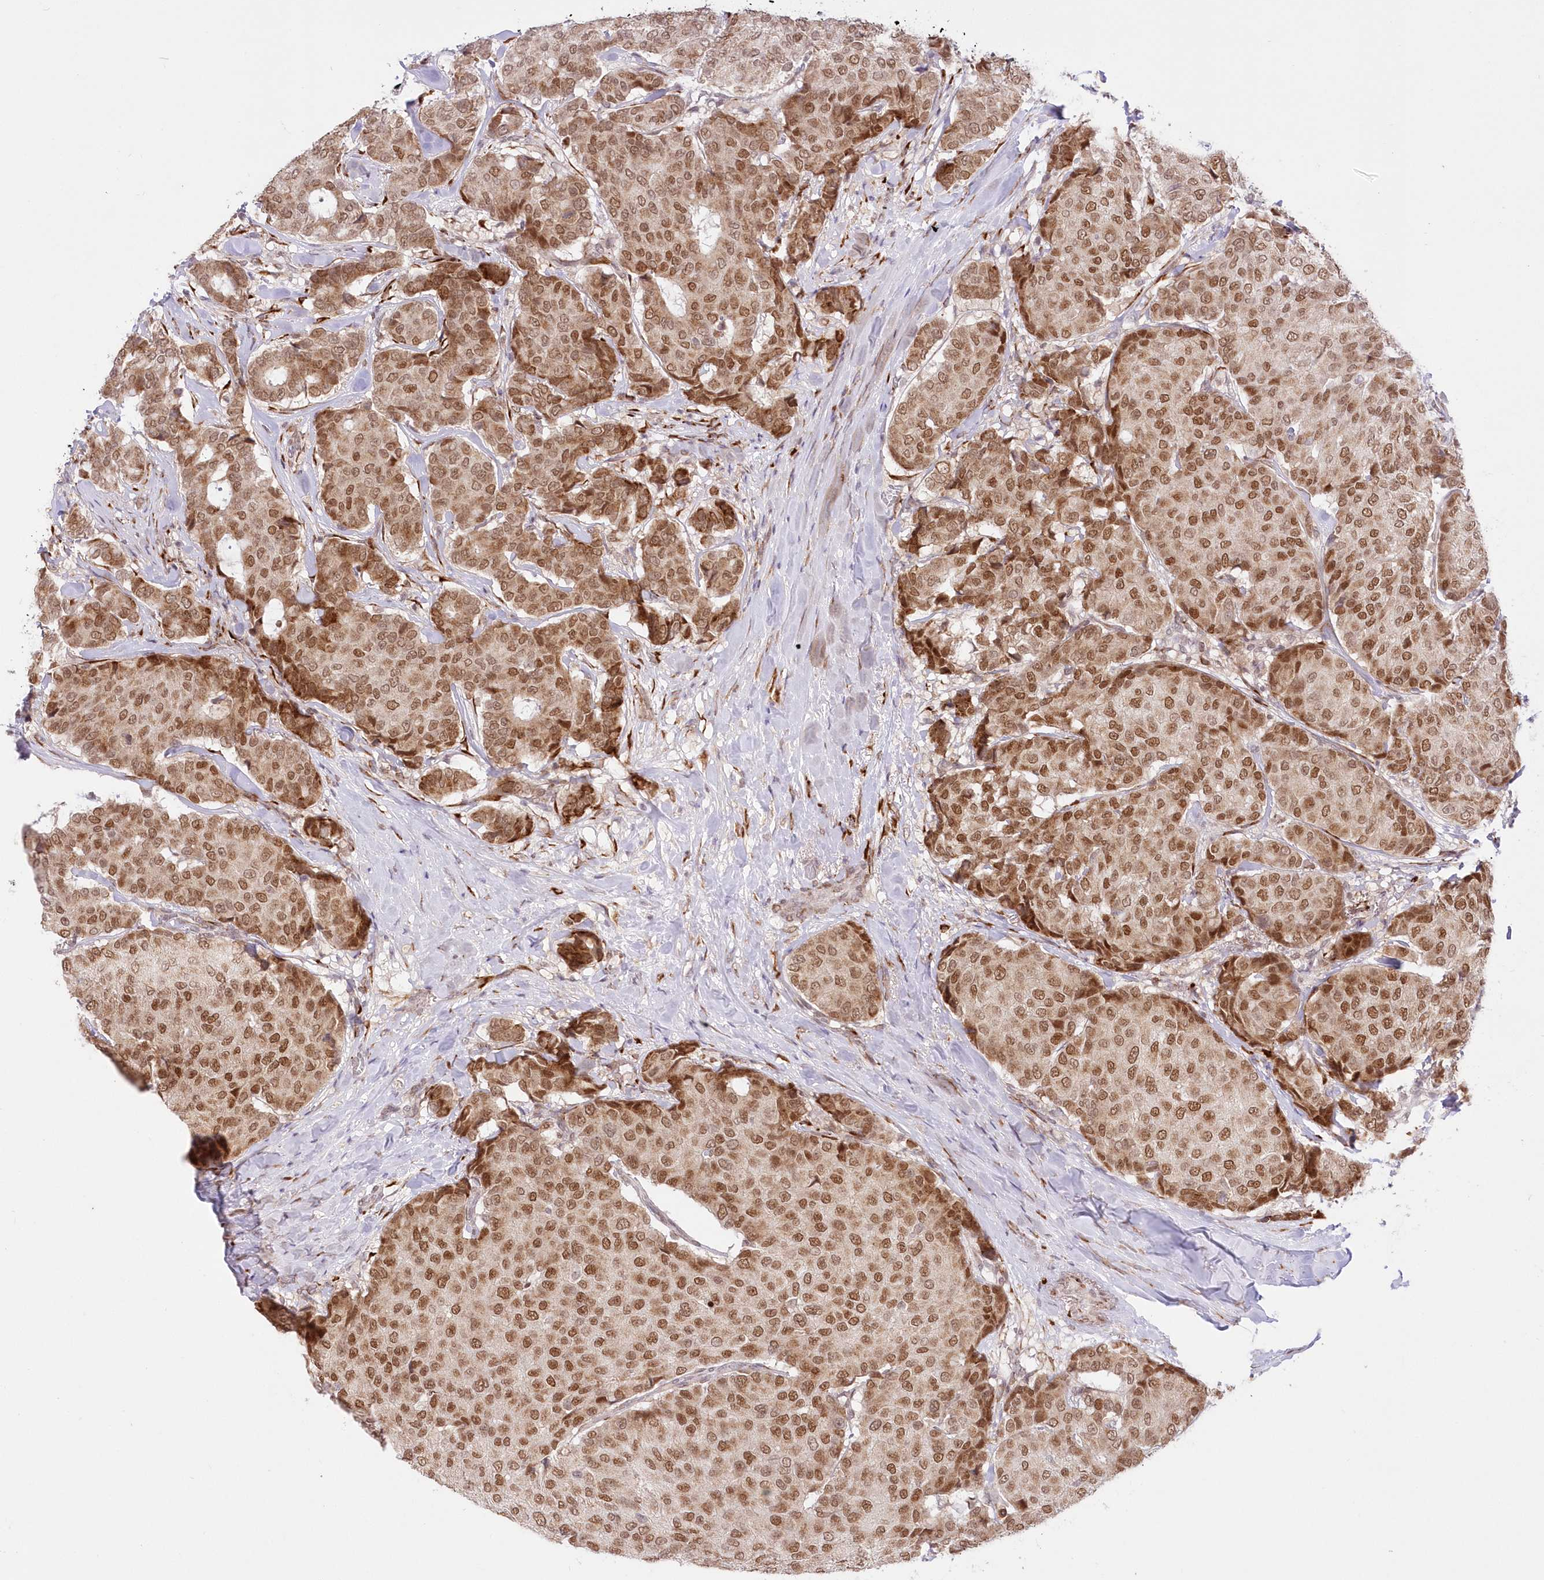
{"staining": {"intensity": "moderate", "quantity": ">75%", "location": "nuclear"}, "tissue": "breast cancer", "cell_type": "Tumor cells", "image_type": "cancer", "snomed": [{"axis": "morphology", "description": "Duct carcinoma"}, {"axis": "topography", "description": "Breast"}], "caption": "The photomicrograph demonstrates staining of breast cancer (invasive ductal carcinoma), revealing moderate nuclear protein expression (brown color) within tumor cells.", "gene": "LDB1", "patient": {"sex": "female", "age": 75}}